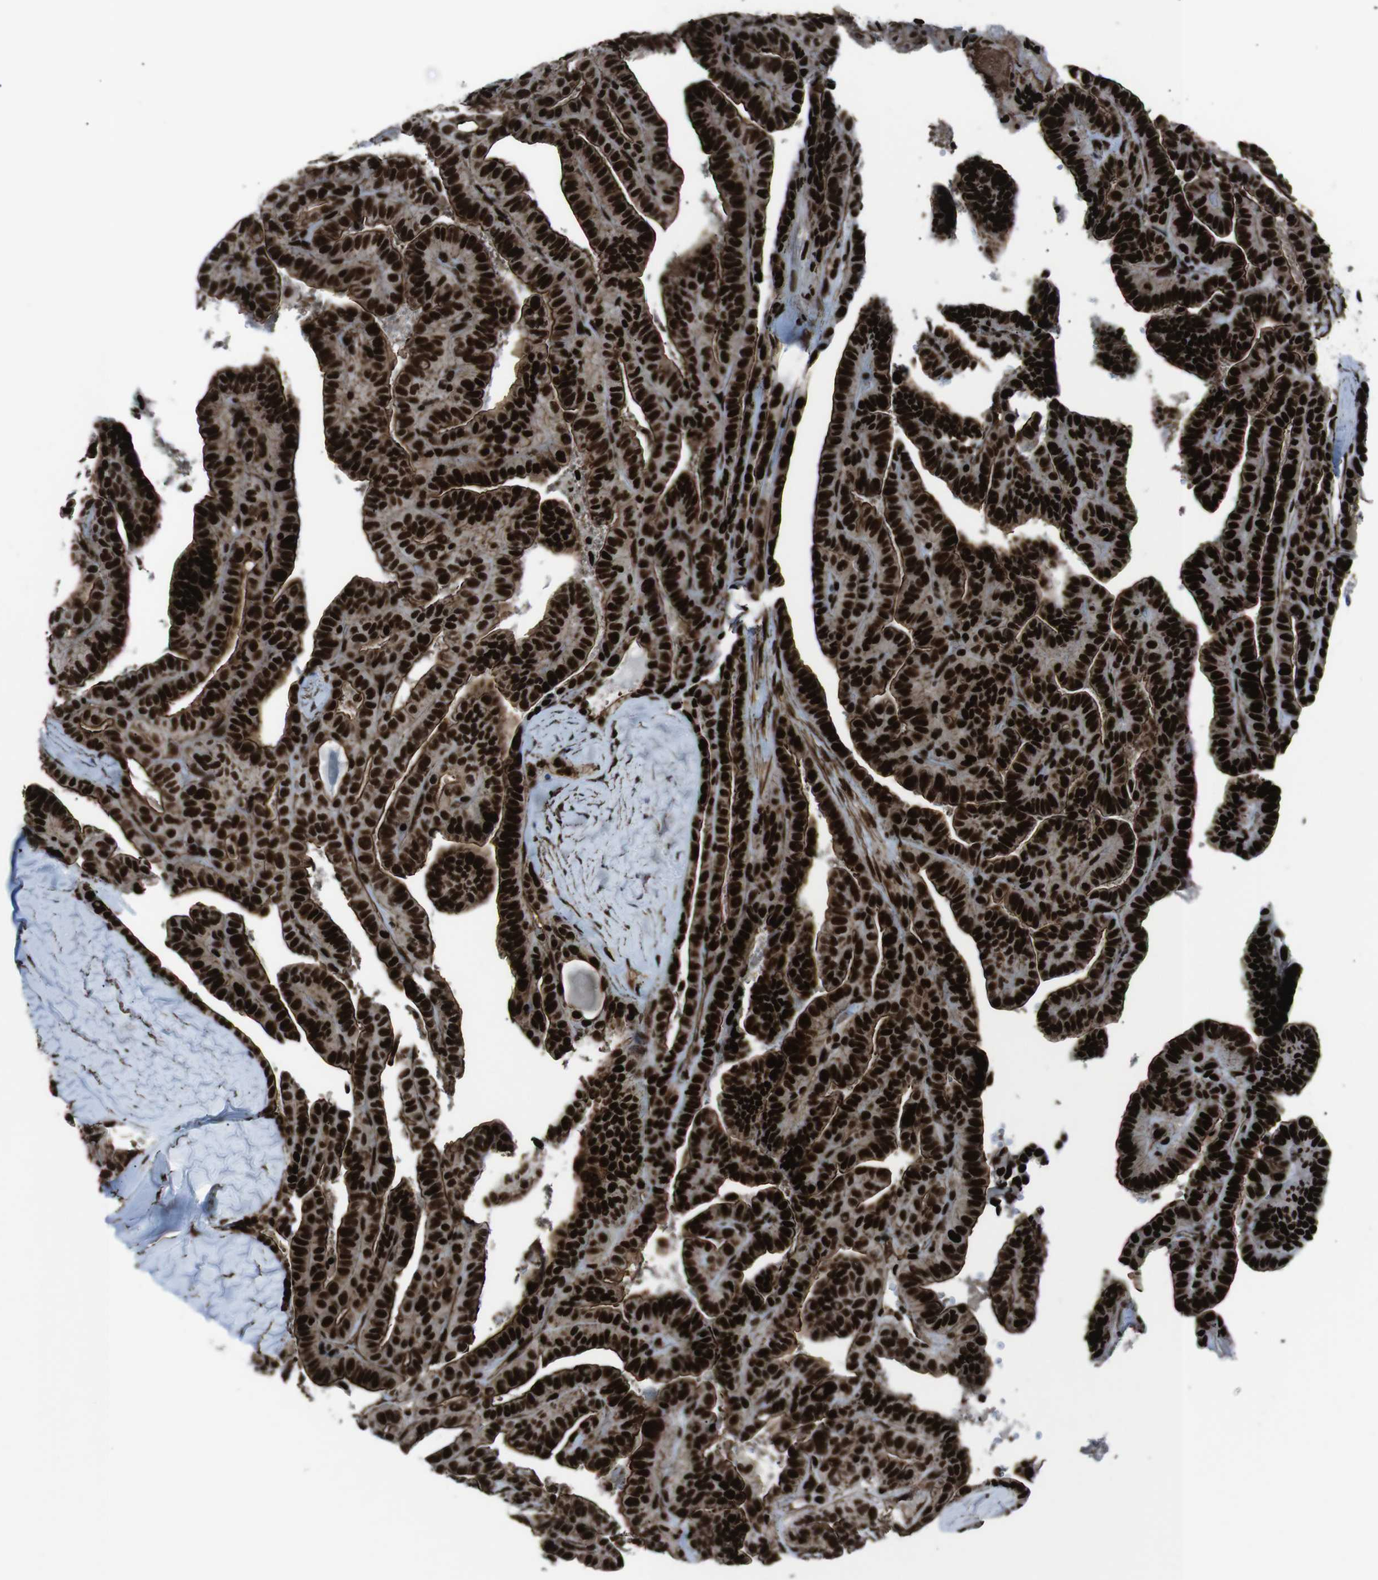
{"staining": {"intensity": "strong", "quantity": ">75%", "location": "cytoplasmic/membranous,nuclear"}, "tissue": "thyroid cancer", "cell_type": "Tumor cells", "image_type": "cancer", "snomed": [{"axis": "morphology", "description": "Papillary adenocarcinoma, NOS"}, {"axis": "topography", "description": "Thyroid gland"}], "caption": "Thyroid cancer was stained to show a protein in brown. There is high levels of strong cytoplasmic/membranous and nuclear positivity in approximately >75% of tumor cells.", "gene": "HNRNPU", "patient": {"sex": "male", "age": 77}}